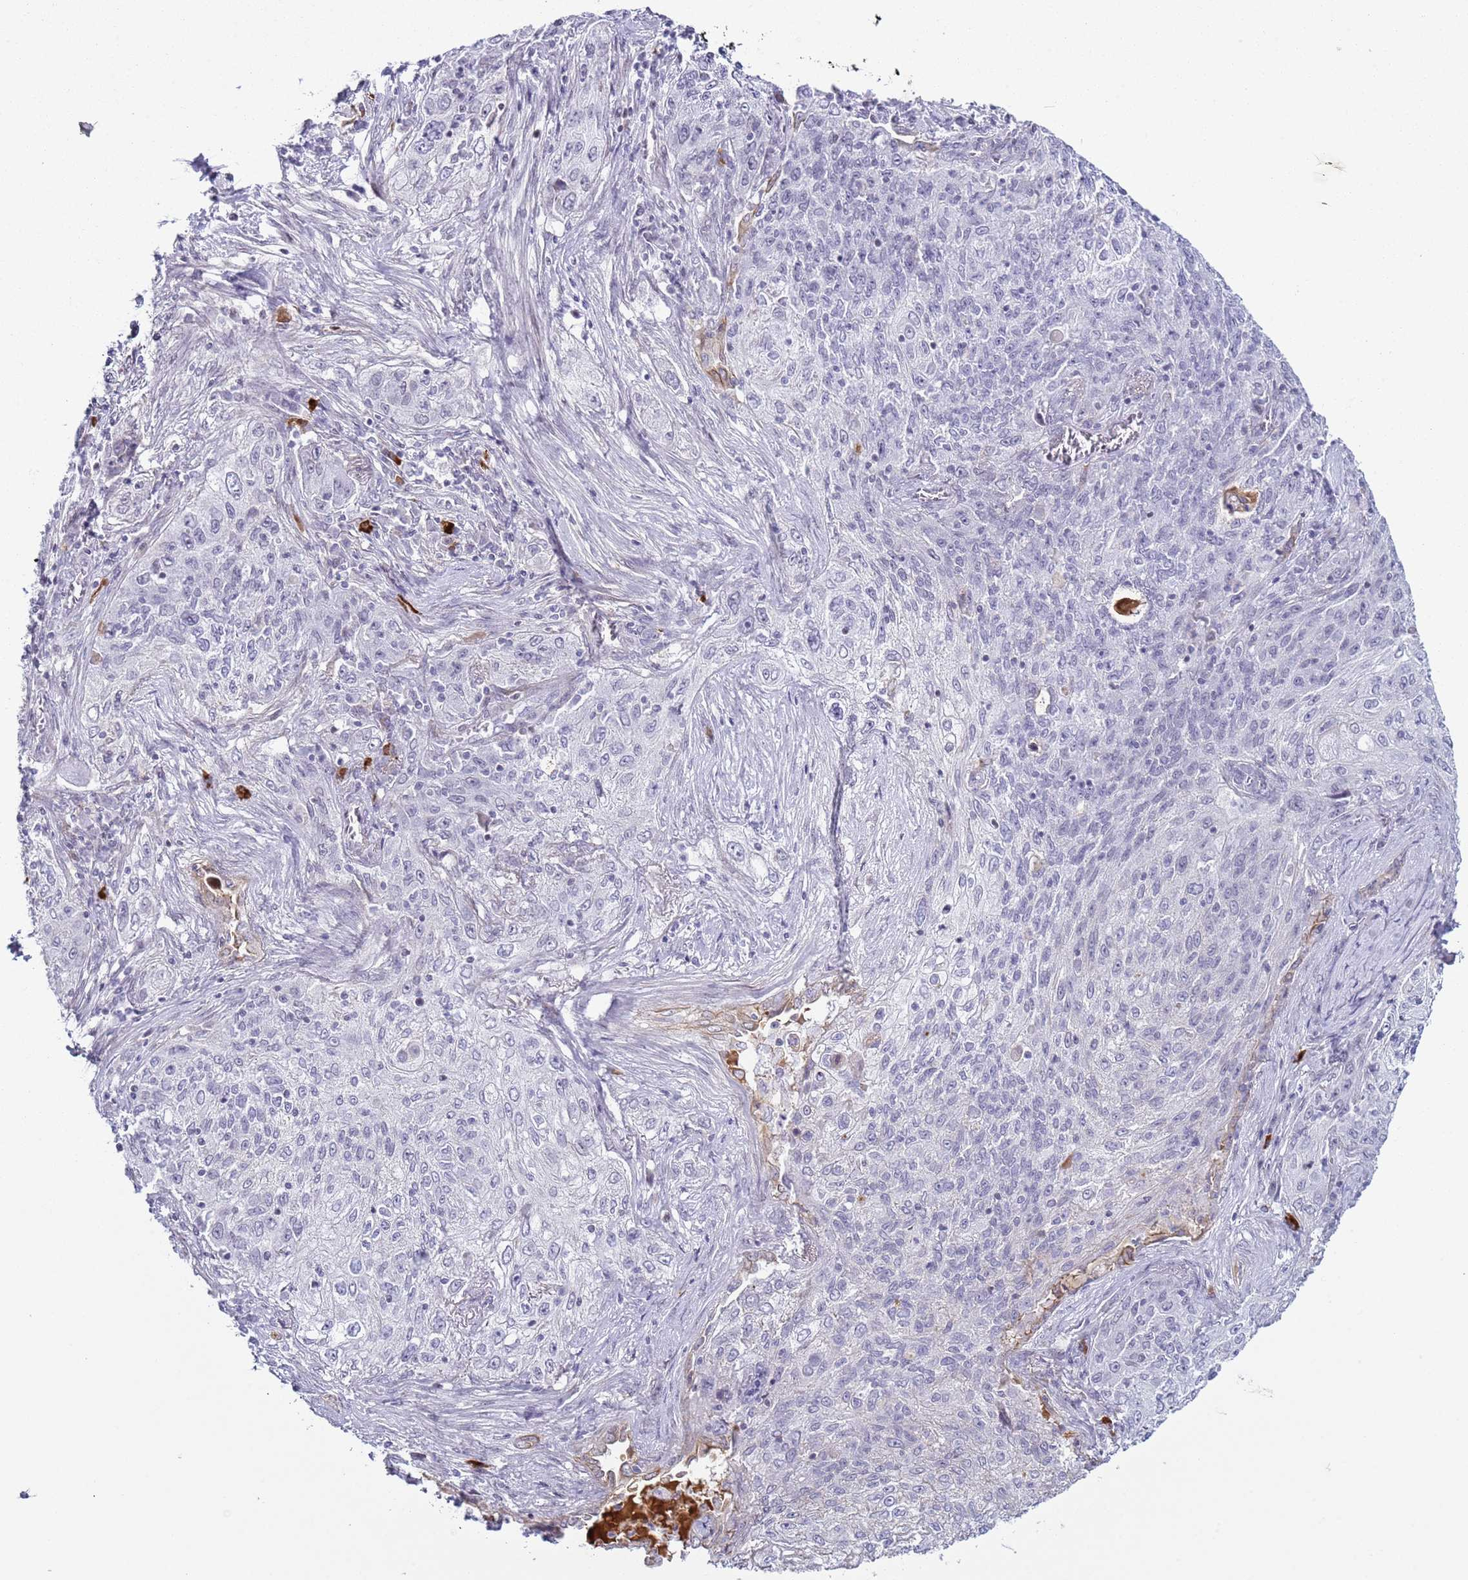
{"staining": {"intensity": "negative", "quantity": "none", "location": "none"}, "tissue": "lung cancer", "cell_type": "Tumor cells", "image_type": "cancer", "snomed": [{"axis": "morphology", "description": "Squamous cell carcinoma, NOS"}, {"axis": "topography", "description": "Lung"}], "caption": "Tumor cells show no significant protein staining in lung cancer (squamous cell carcinoma).", "gene": "NPAP1", "patient": {"sex": "female", "age": 69}}